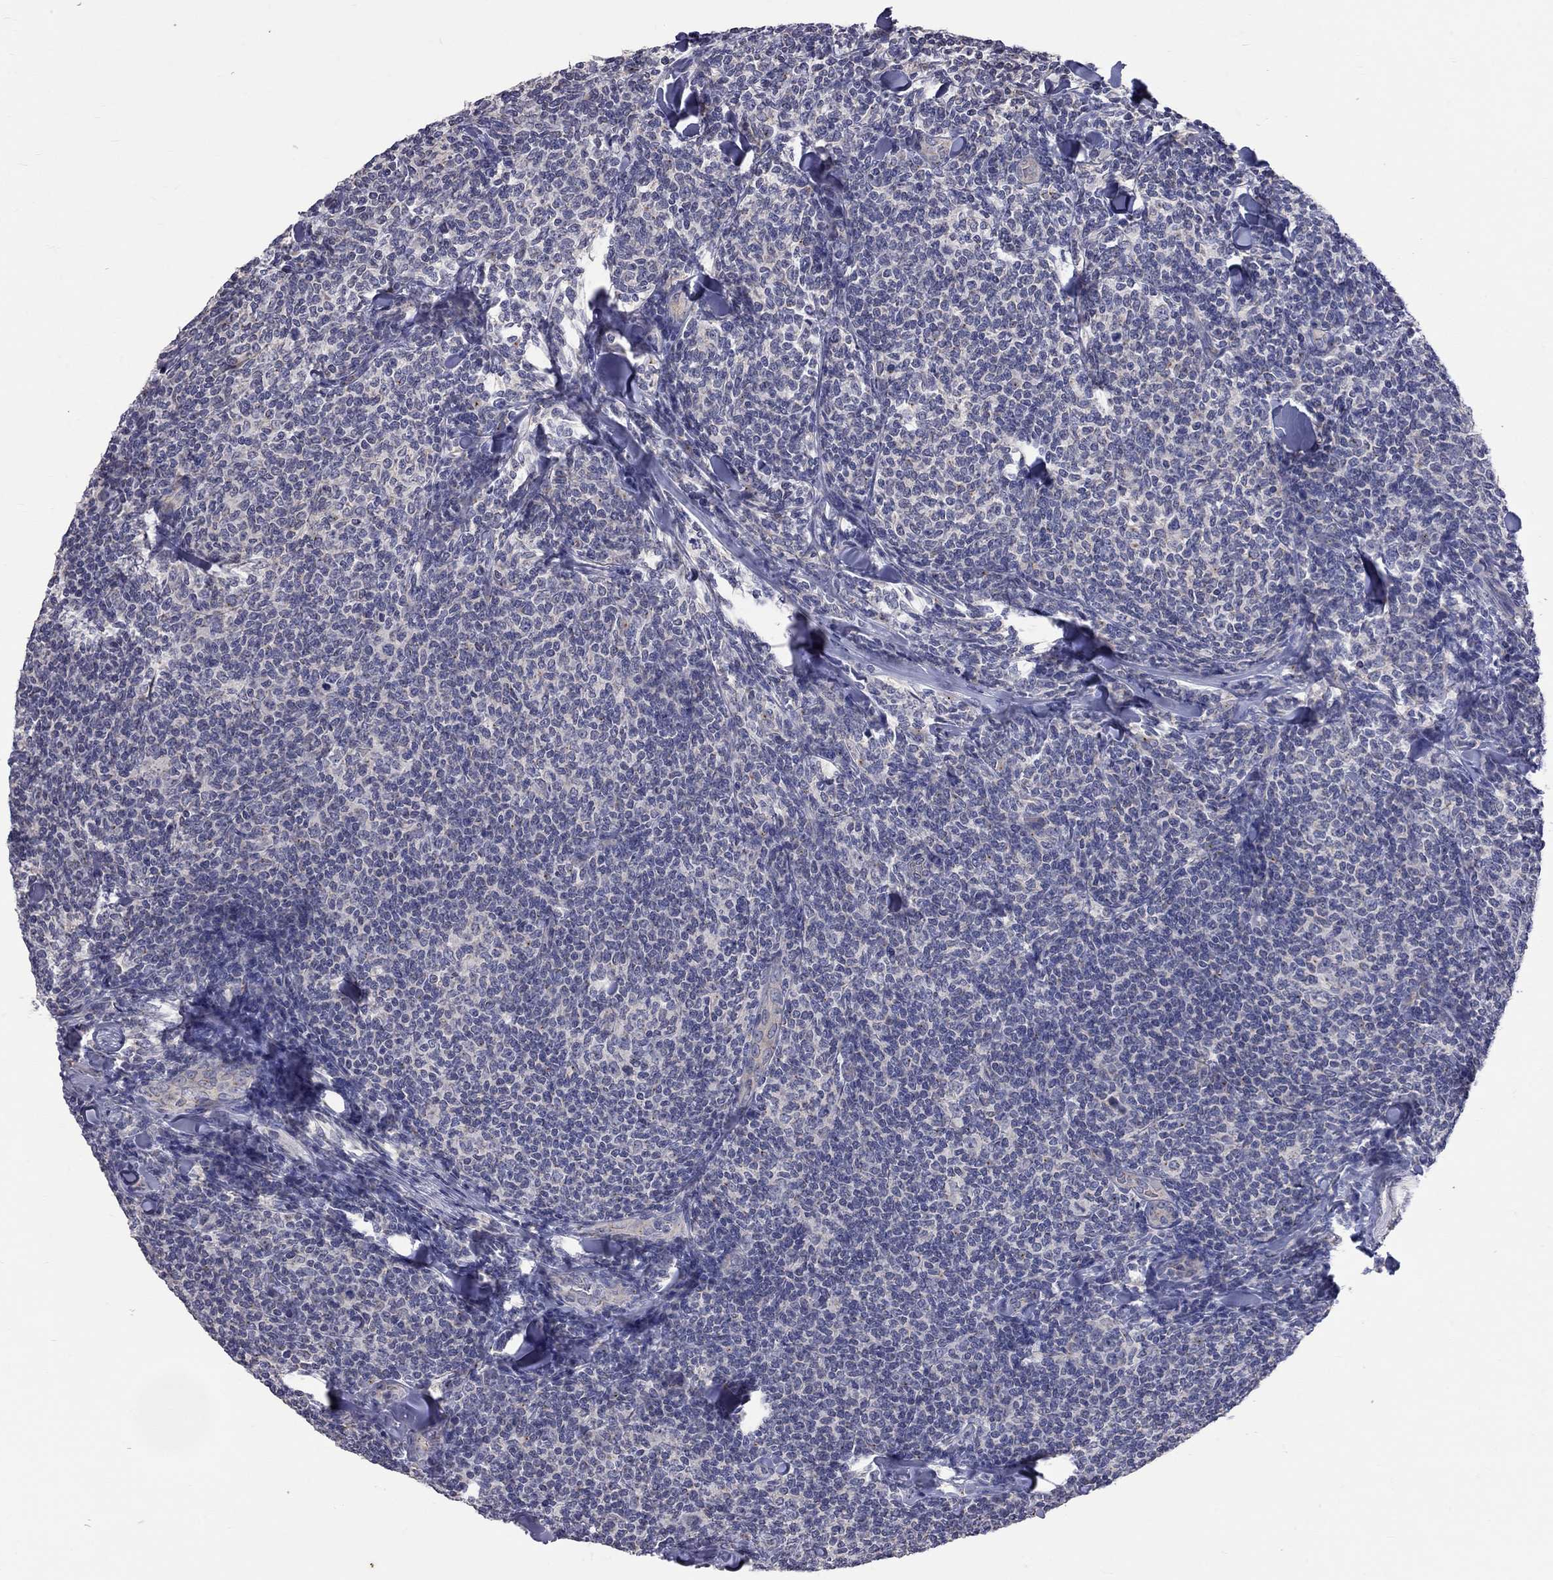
{"staining": {"intensity": "negative", "quantity": "none", "location": "none"}, "tissue": "lymphoma", "cell_type": "Tumor cells", "image_type": "cancer", "snomed": [{"axis": "morphology", "description": "Malignant lymphoma, non-Hodgkin's type, Low grade"}, {"axis": "topography", "description": "Lymph node"}], "caption": "An image of human low-grade malignant lymphoma, non-Hodgkin's type is negative for staining in tumor cells.", "gene": "OPRK1", "patient": {"sex": "female", "age": 56}}